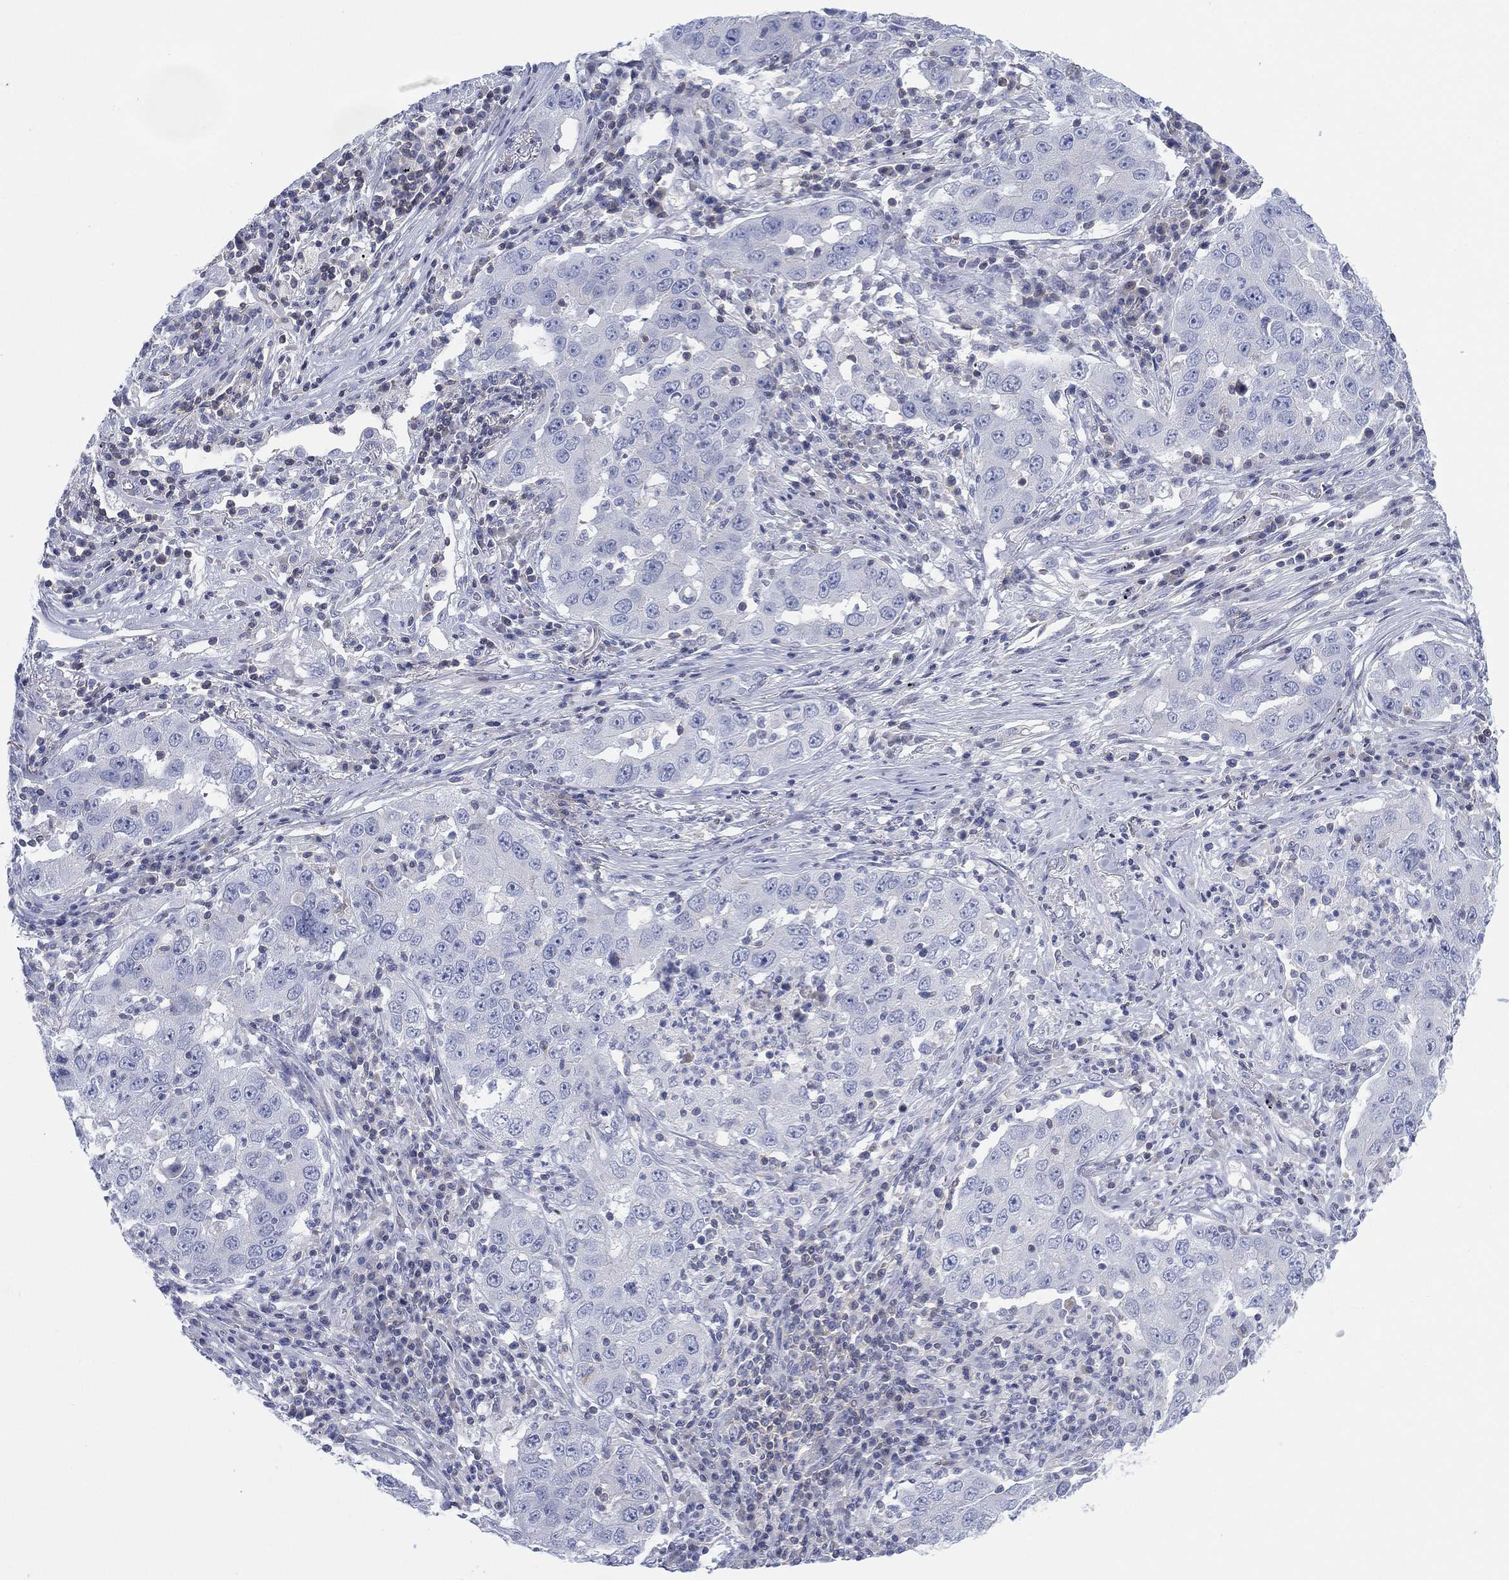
{"staining": {"intensity": "negative", "quantity": "none", "location": "none"}, "tissue": "lung cancer", "cell_type": "Tumor cells", "image_type": "cancer", "snomed": [{"axis": "morphology", "description": "Adenocarcinoma, NOS"}, {"axis": "topography", "description": "Lung"}], "caption": "Protein analysis of lung cancer (adenocarcinoma) exhibits no significant expression in tumor cells.", "gene": "SEPTIN1", "patient": {"sex": "male", "age": 73}}